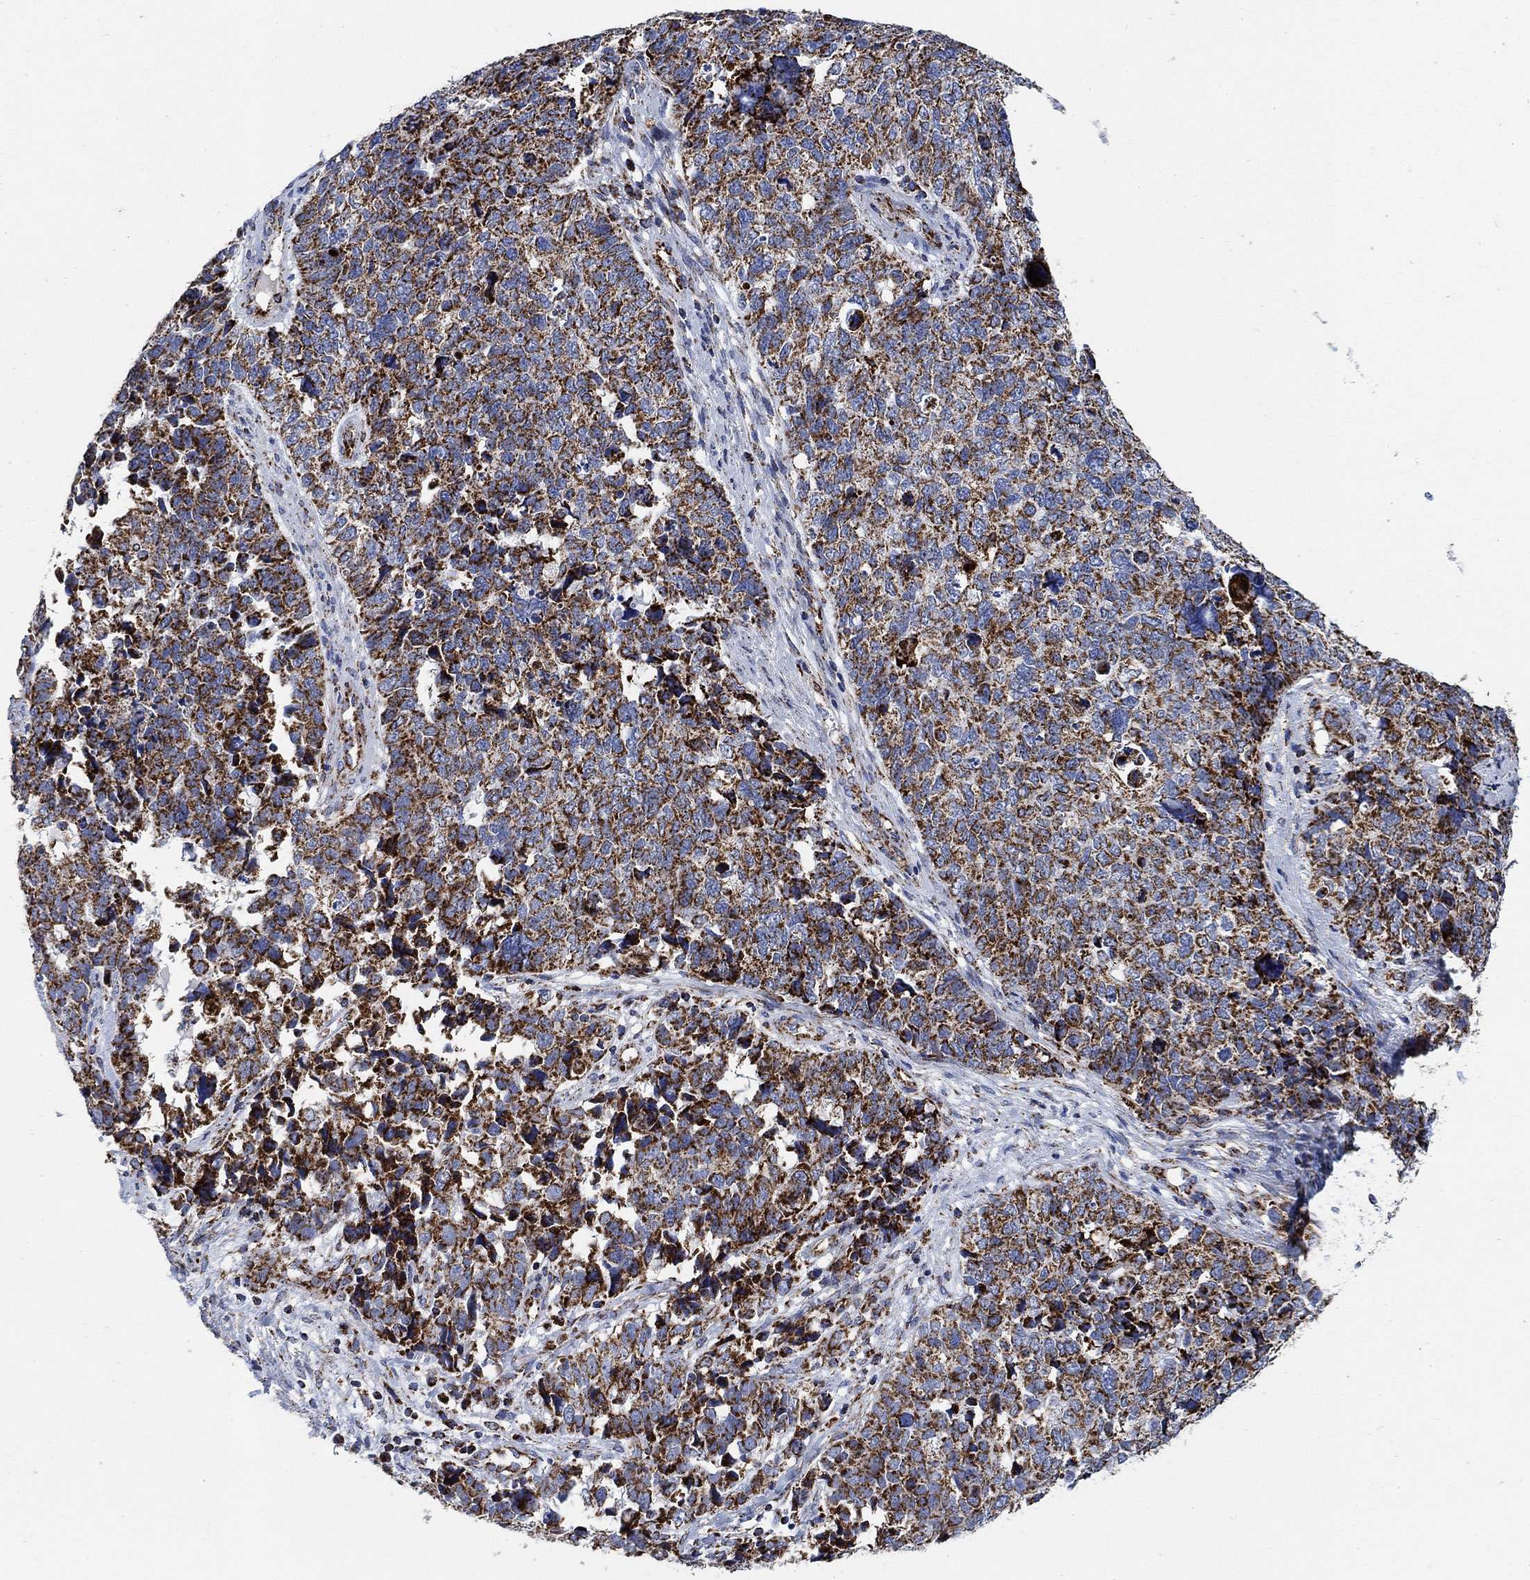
{"staining": {"intensity": "strong", "quantity": "25%-75%", "location": "cytoplasmic/membranous"}, "tissue": "cervical cancer", "cell_type": "Tumor cells", "image_type": "cancer", "snomed": [{"axis": "morphology", "description": "Squamous cell carcinoma, NOS"}, {"axis": "topography", "description": "Cervix"}], "caption": "The photomicrograph exhibits immunohistochemical staining of cervical cancer (squamous cell carcinoma). There is strong cytoplasmic/membranous positivity is identified in about 25%-75% of tumor cells.", "gene": "NDUFS3", "patient": {"sex": "female", "age": 63}}